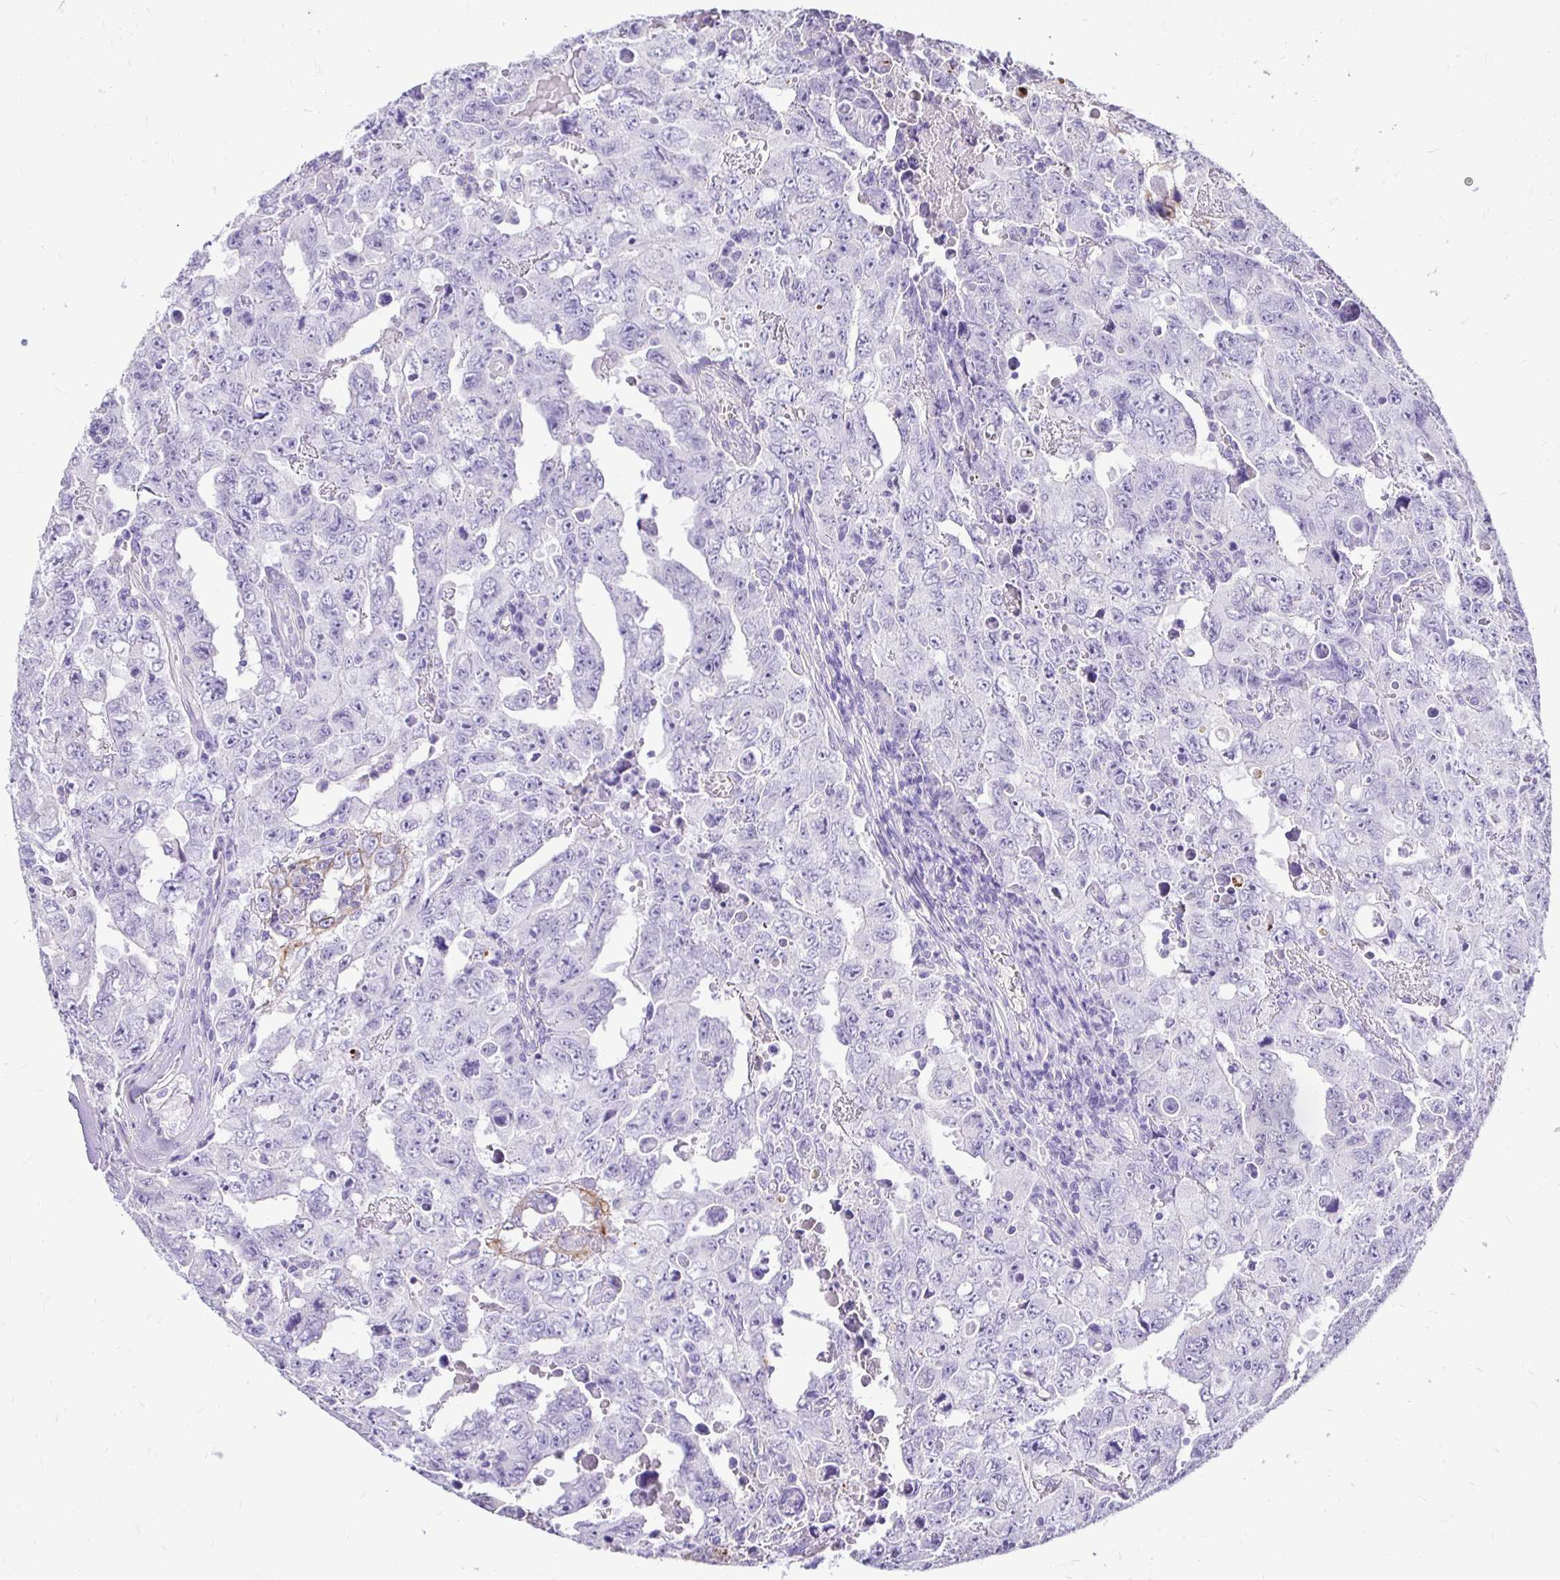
{"staining": {"intensity": "negative", "quantity": "none", "location": "none"}, "tissue": "testis cancer", "cell_type": "Tumor cells", "image_type": "cancer", "snomed": [{"axis": "morphology", "description": "Carcinoma, Embryonal, NOS"}, {"axis": "topography", "description": "Testis"}], "caption": "This histopathology image is of embryonal carcinoma (testis) stained with immunohistochemistry to label a protein in brown with the nuclei are counter-stained blue. There is no staining in tumor cells. (Brightfield microscopy of DAB immunohistochemistry at high magnification).", "gene": "TAF1D", "patient": {"sex": "male", "age": 24}}